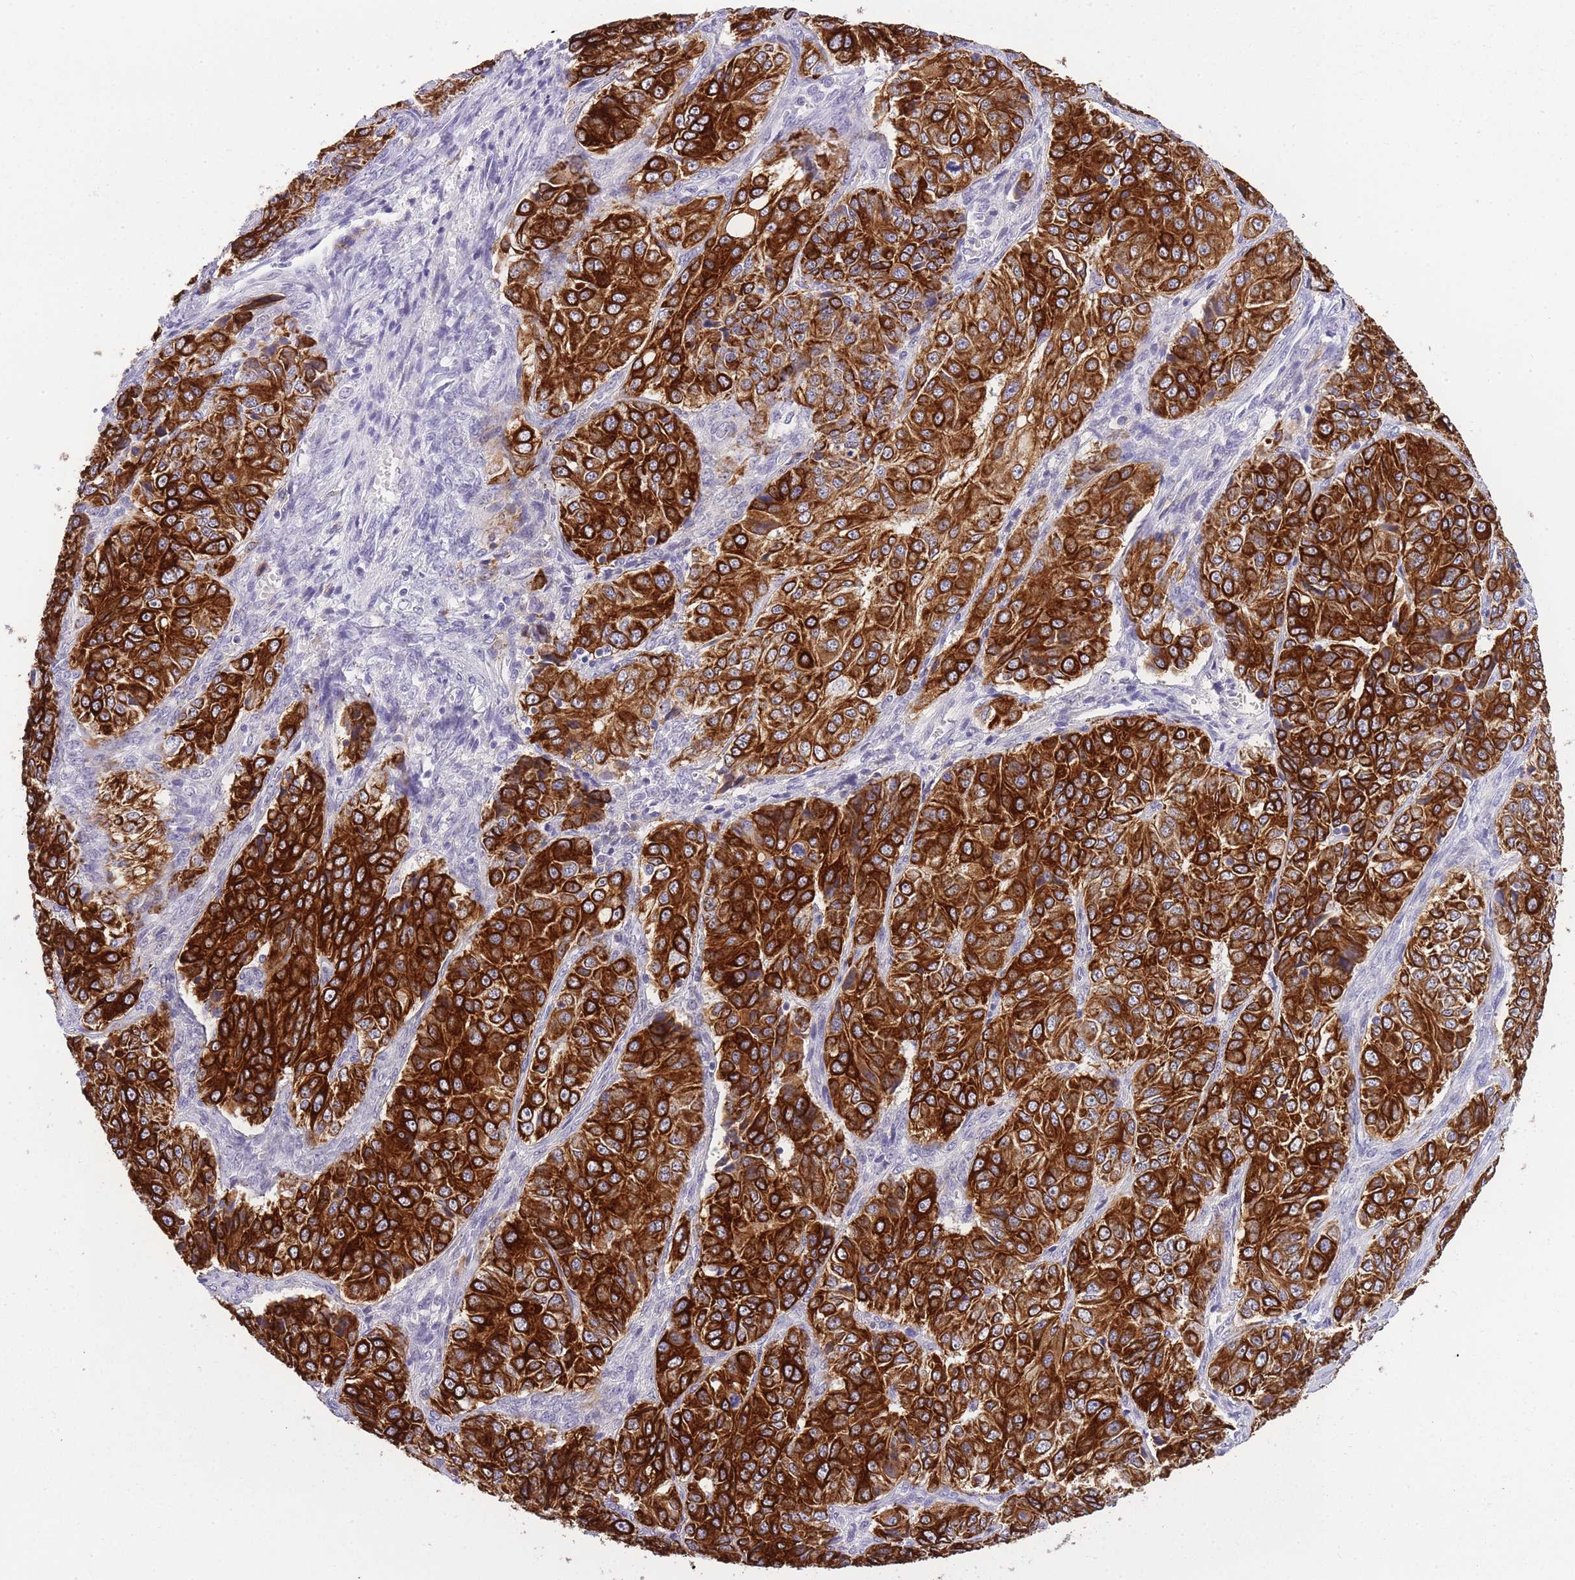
{"staining": {"intensity": "strong", "quantity": ">75%", "location": "cytoplasmic/membranous"}, "tissue": "ovarian cancer", "cell_type": "Tumor cells", "image_type": "cancer", "snomed": [{"axis": "morphology", "description": "Carcinoma, endometroid"}, {"axis": "topography", "description": "Ovary"}], "caption": "A brown stain labels strong cytoplasmic/membranous staining of a protein in human endometroid carcinoma (ovarian) tumor cells.", "gene": "RADX", "patient": {"sex": "female", "age": 51}}